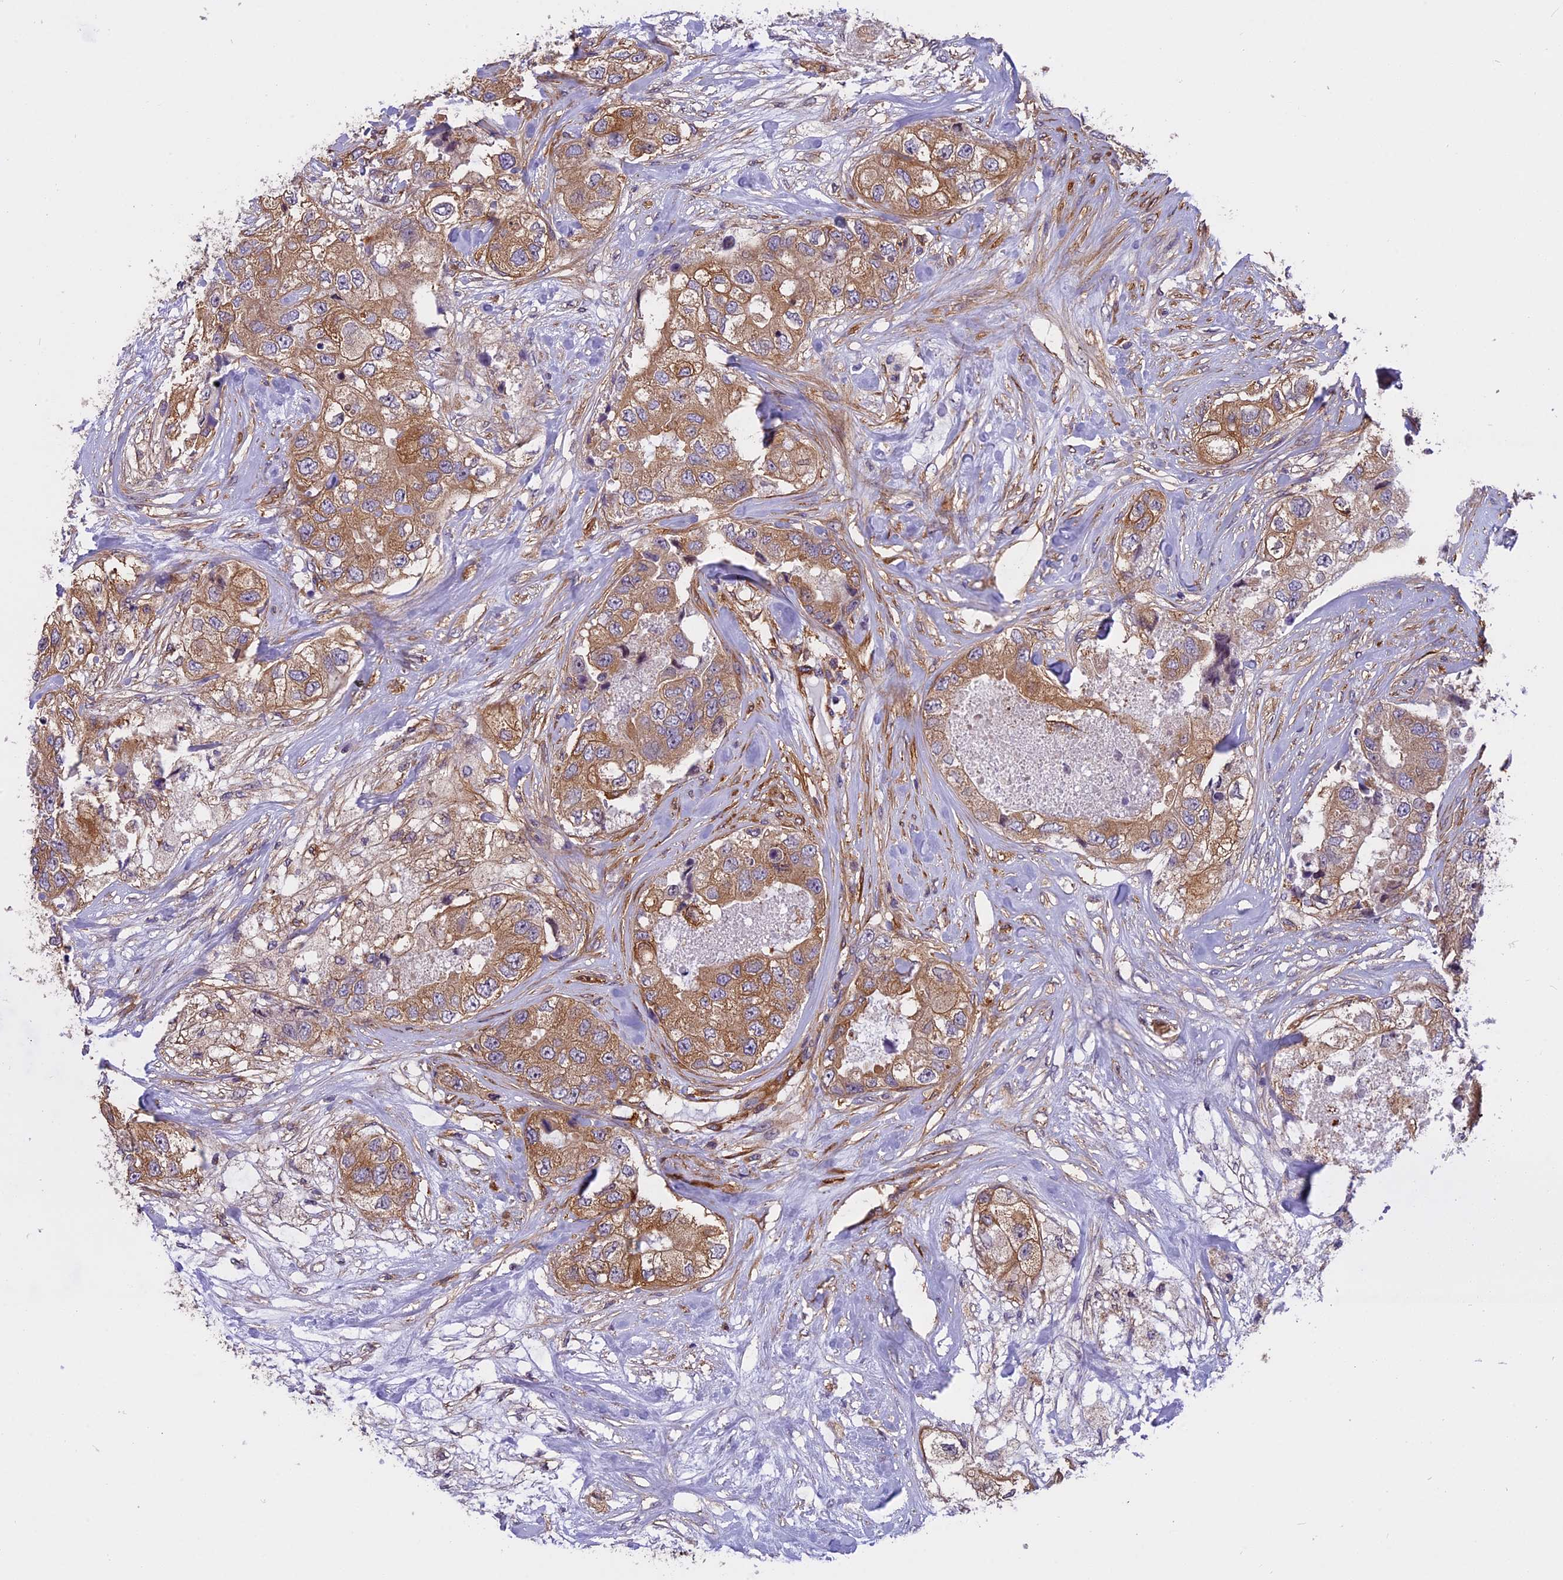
{"staining": {"intensity": "moderate", "quantity": ">75%", "location": "cytoplasmic/membranous"}, "tissue": "breast cancer", "cell_type": "Tumor cells", "image_type": "cancer", "snomed": [{"axis": "morphology", "description": "Duct carcinoma"}, {"axis": "topography", "description": "Breast"}], "caption": "This micrograph demonstrates immunohistochemistry (IHC) staining of breast intraductal carcinoma, with medium moderate cytoplasmic/membranous staining in approximately >75% of tumor cells.", "gene": "EHBP1L1", "patient": {"sex": "female", "age": 62}}